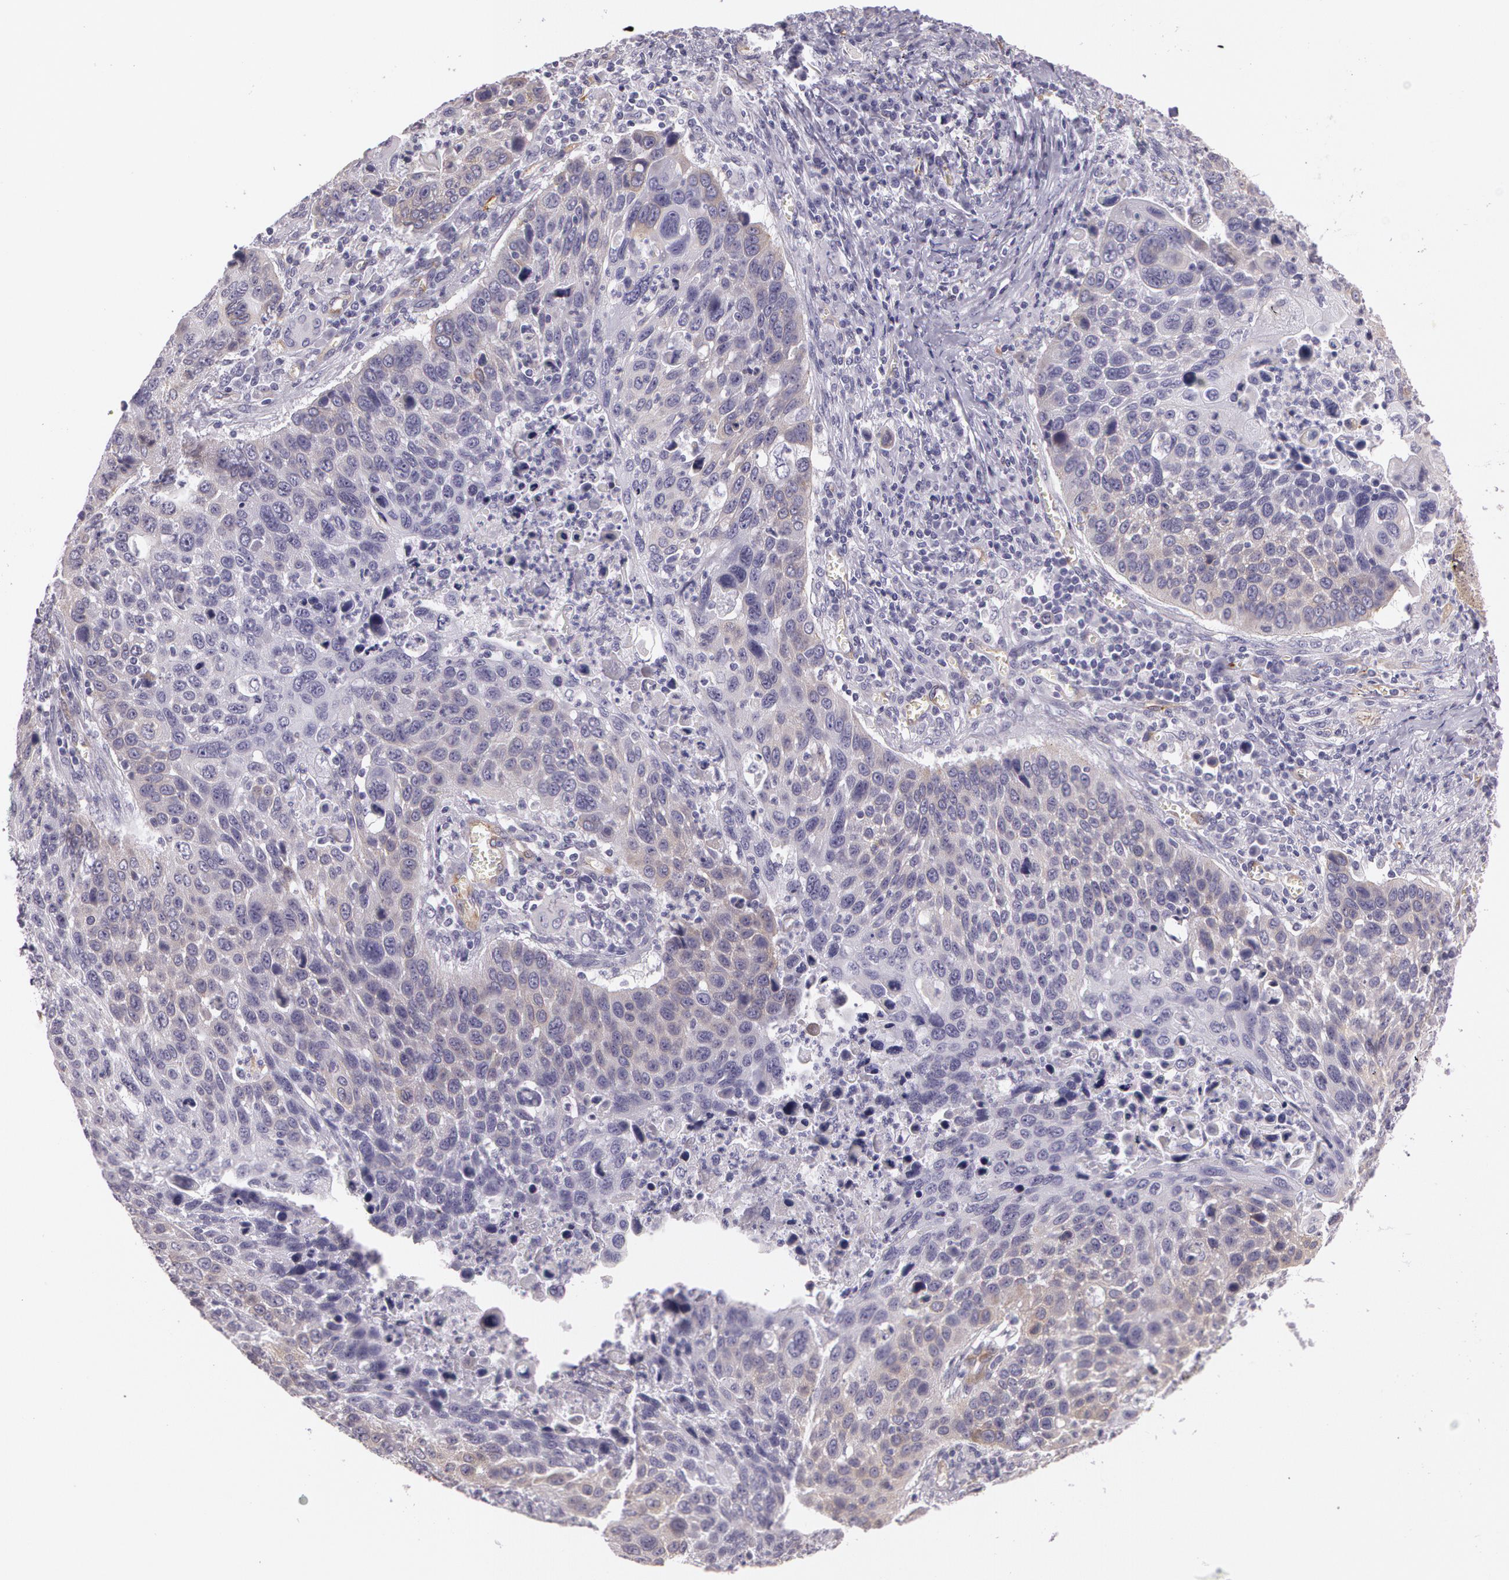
{"staining": {"intensity": "weak", "quantity": ">75%", "location": "cytoplasmic/membranous"}, "tissue": "lung cancer", "cell_type": "Tumor cells", "image_type": "cancer", "snomed": [{"axis": "morphology", "description": "Squamous cell carcinoma, NOS"}, {"axis": "topography", "description": "Lung"}], "caption": "DAB immunohistochemical staining of human lung cancer (squamous cell carcinoma) shows weak cytoplasmic/membranous protein staining in about >75% of tumor cells.", "gene": "APP", "patient": {"sex": "male", "age": 68}}